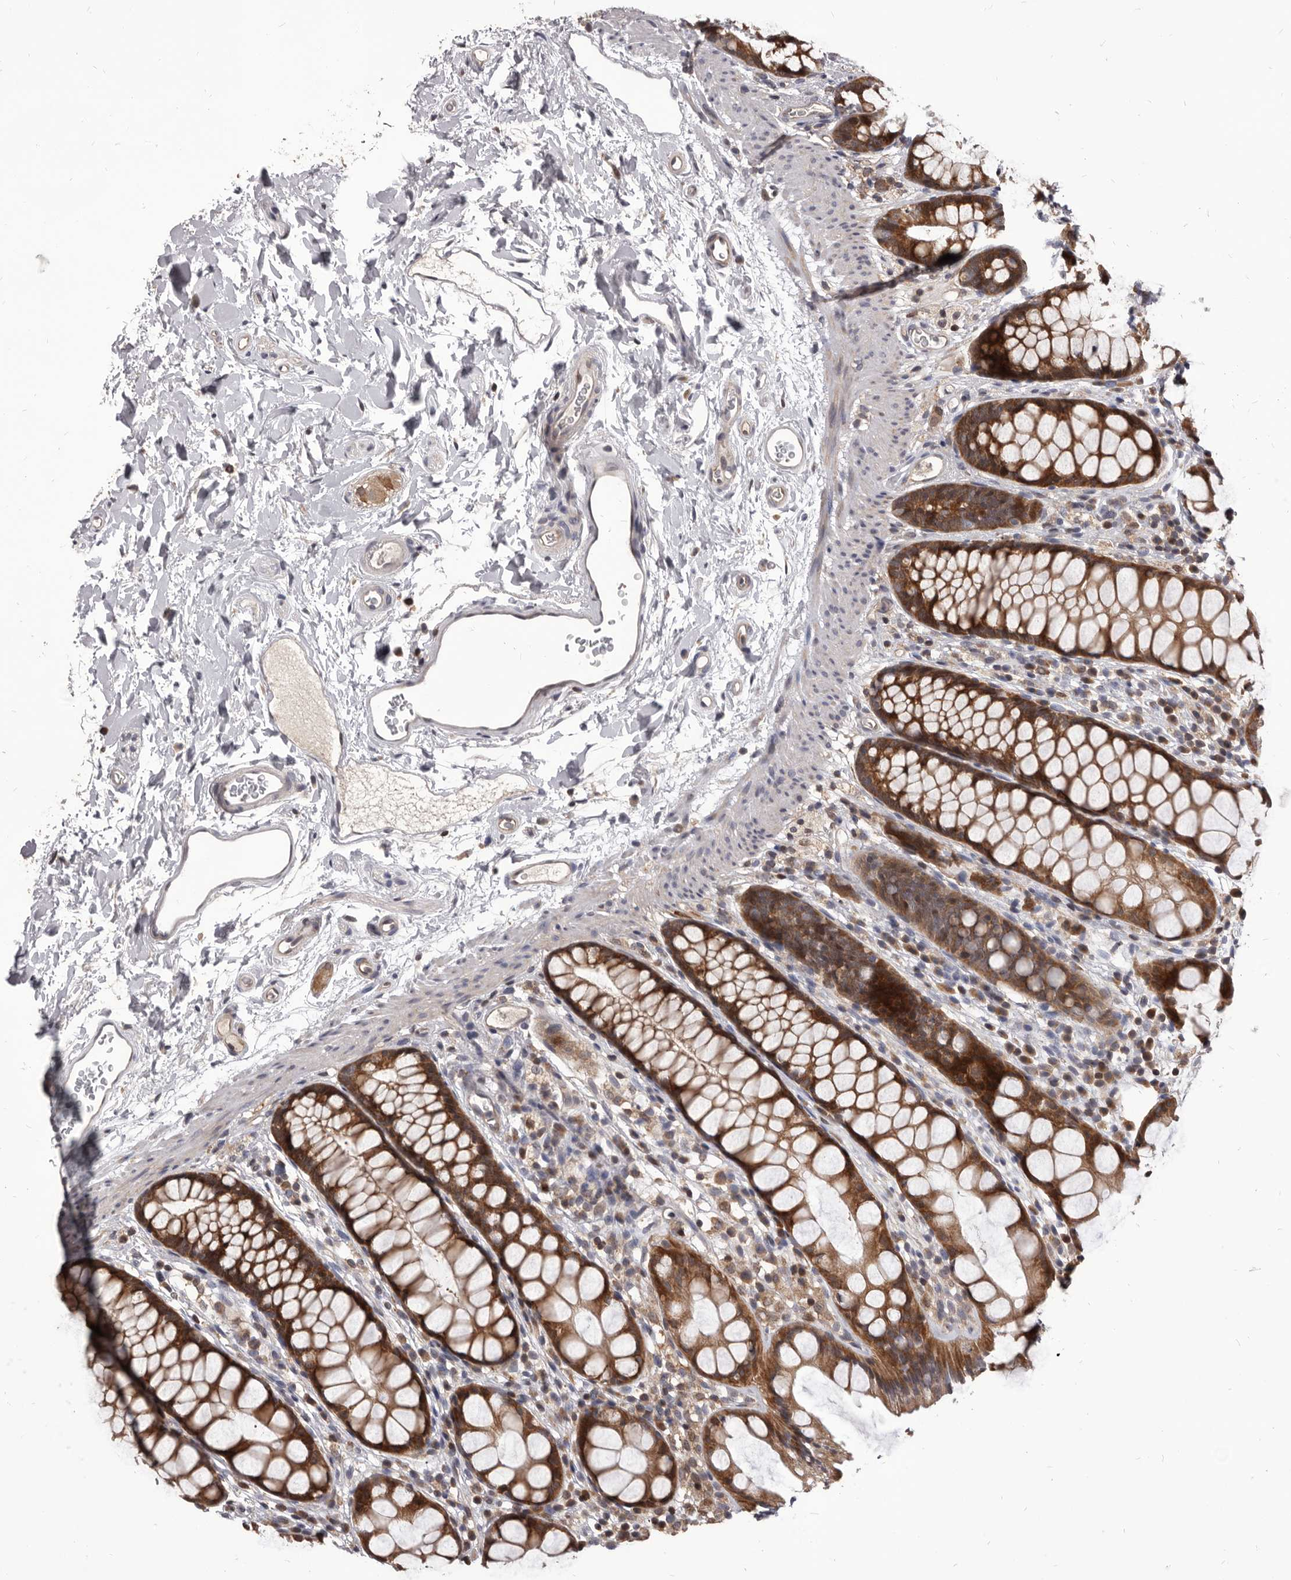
{"staining": {"intensity": "moderate", "quantity": ">75%", "location": "cytoplasmic/membranous"}, "tissue": "rectum", "cell_type": "Glandular cells", "image_type": "normal", "snomed": [{"axis": "morphology", "description": "Normal tissue, NOS"}, {"axis": "topography", "description": "Rectum"}], "caption": "Moderate cytoplasmic/membranous expression is seen in approximately >75% of glandular cells in normal rectum. Ihc stains the protein in brown and the nuclei are stained blue.", "gene": "MAP3K14", "patient": {"sex": "female", "age": 65}}